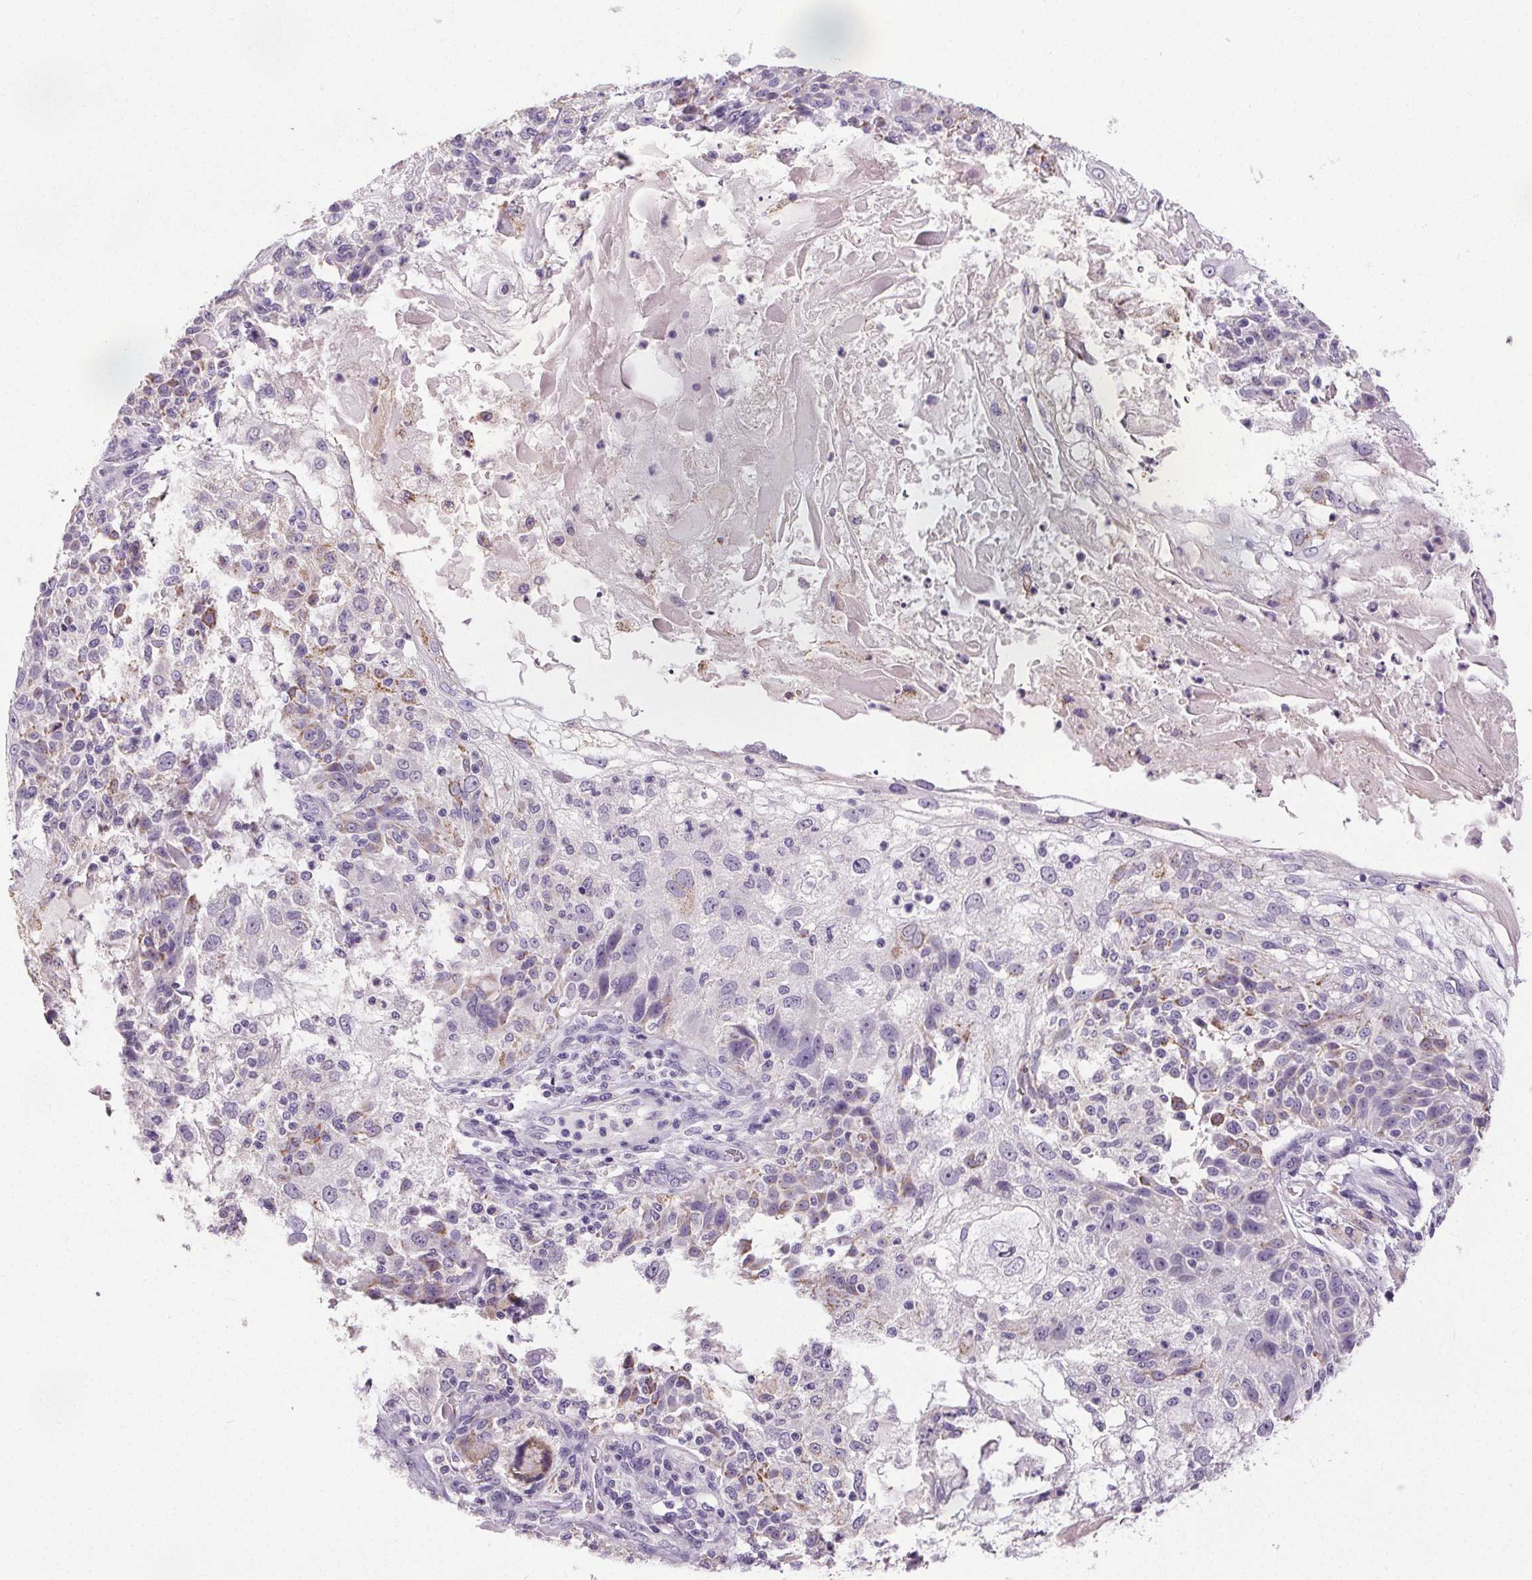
{"staining": {"intensity": "moderate", "quantity": "<25%", "location": "cytoplasmic/membranous"}, "tissue": "skin cancer", "cell_type": "Tumor cells", "image_type": "cancer", "snomed": [{"axis": "morphology", "description": "Normal tissue, NOS"}, {"axis": "morphology", "description": "Squamous cell carcinoma, NOS"}, {"axis": "topography", "description": "Skin"}], "caption": "Human skin cancer (squamous cell carcinoma) stained with a brown dye reveals moderate cytoplasmic/membranous positive positivity in about <25% of tumor cells.", "gene": "GPIHBP1", "patient": {"sex": "female", "age": 83}}